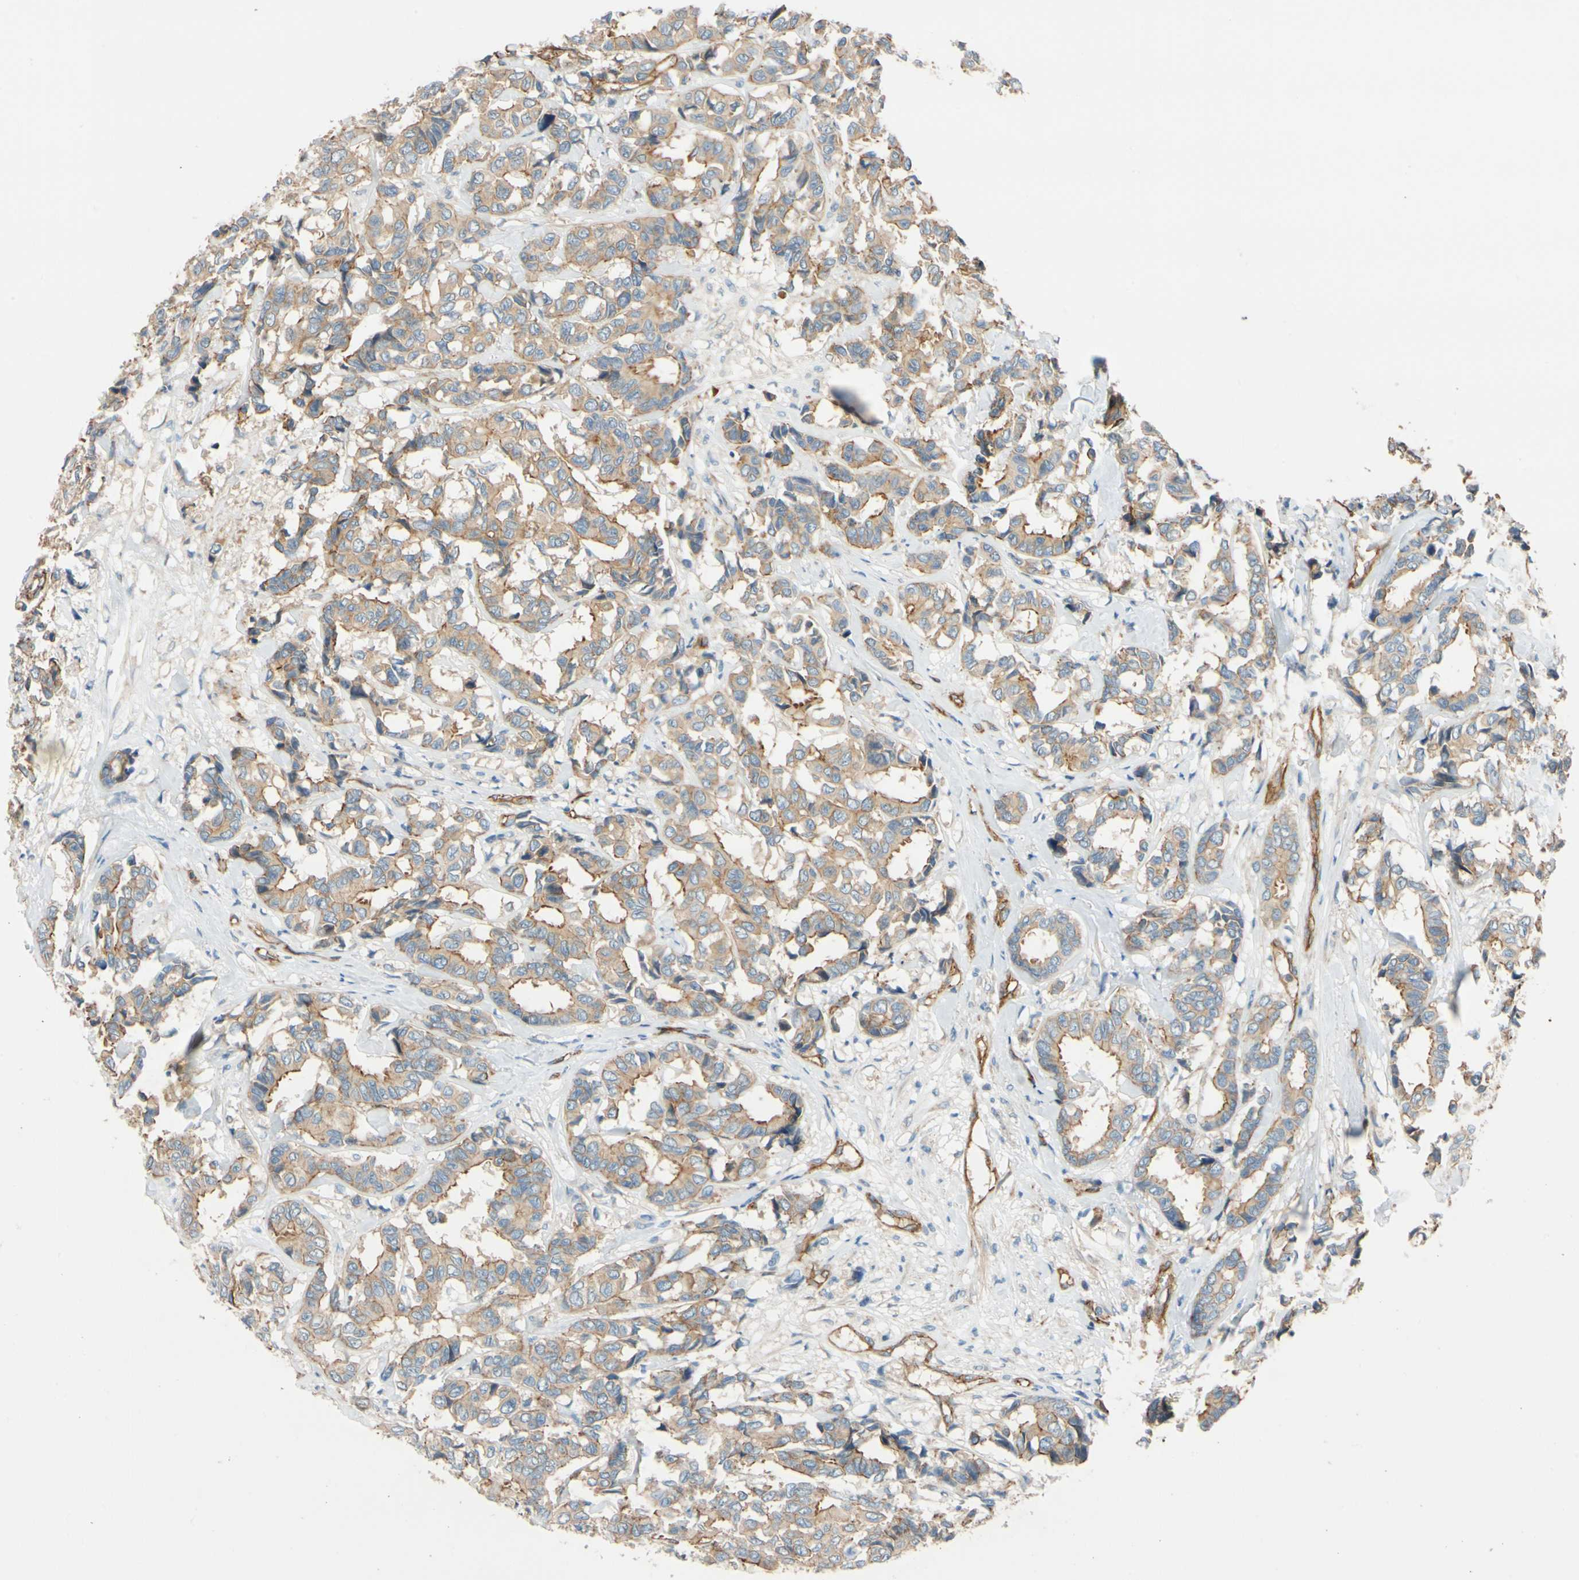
{"staining": {"intensity": "weak", "quantity": ">75%", "location": "cytoplasmic/membranous"}, "tissue": "breast cancer", "cell_type": "Tumor cells", "image_type": "cancer", "snomed": [{"axis": "morphology", "description": "Duct carcinoma"}, {"axis": "topography", "description": "Breast"}], "caption": "About >75% of tumor cells in human breast cancer (infiltrating ductal carcinoma) show weak cytoplasmic/membranous protein staining as visualized by brown immunohistochemical staining.", "gene": "SPTAN1", "patient": {"sex": "female", "age": 87}}